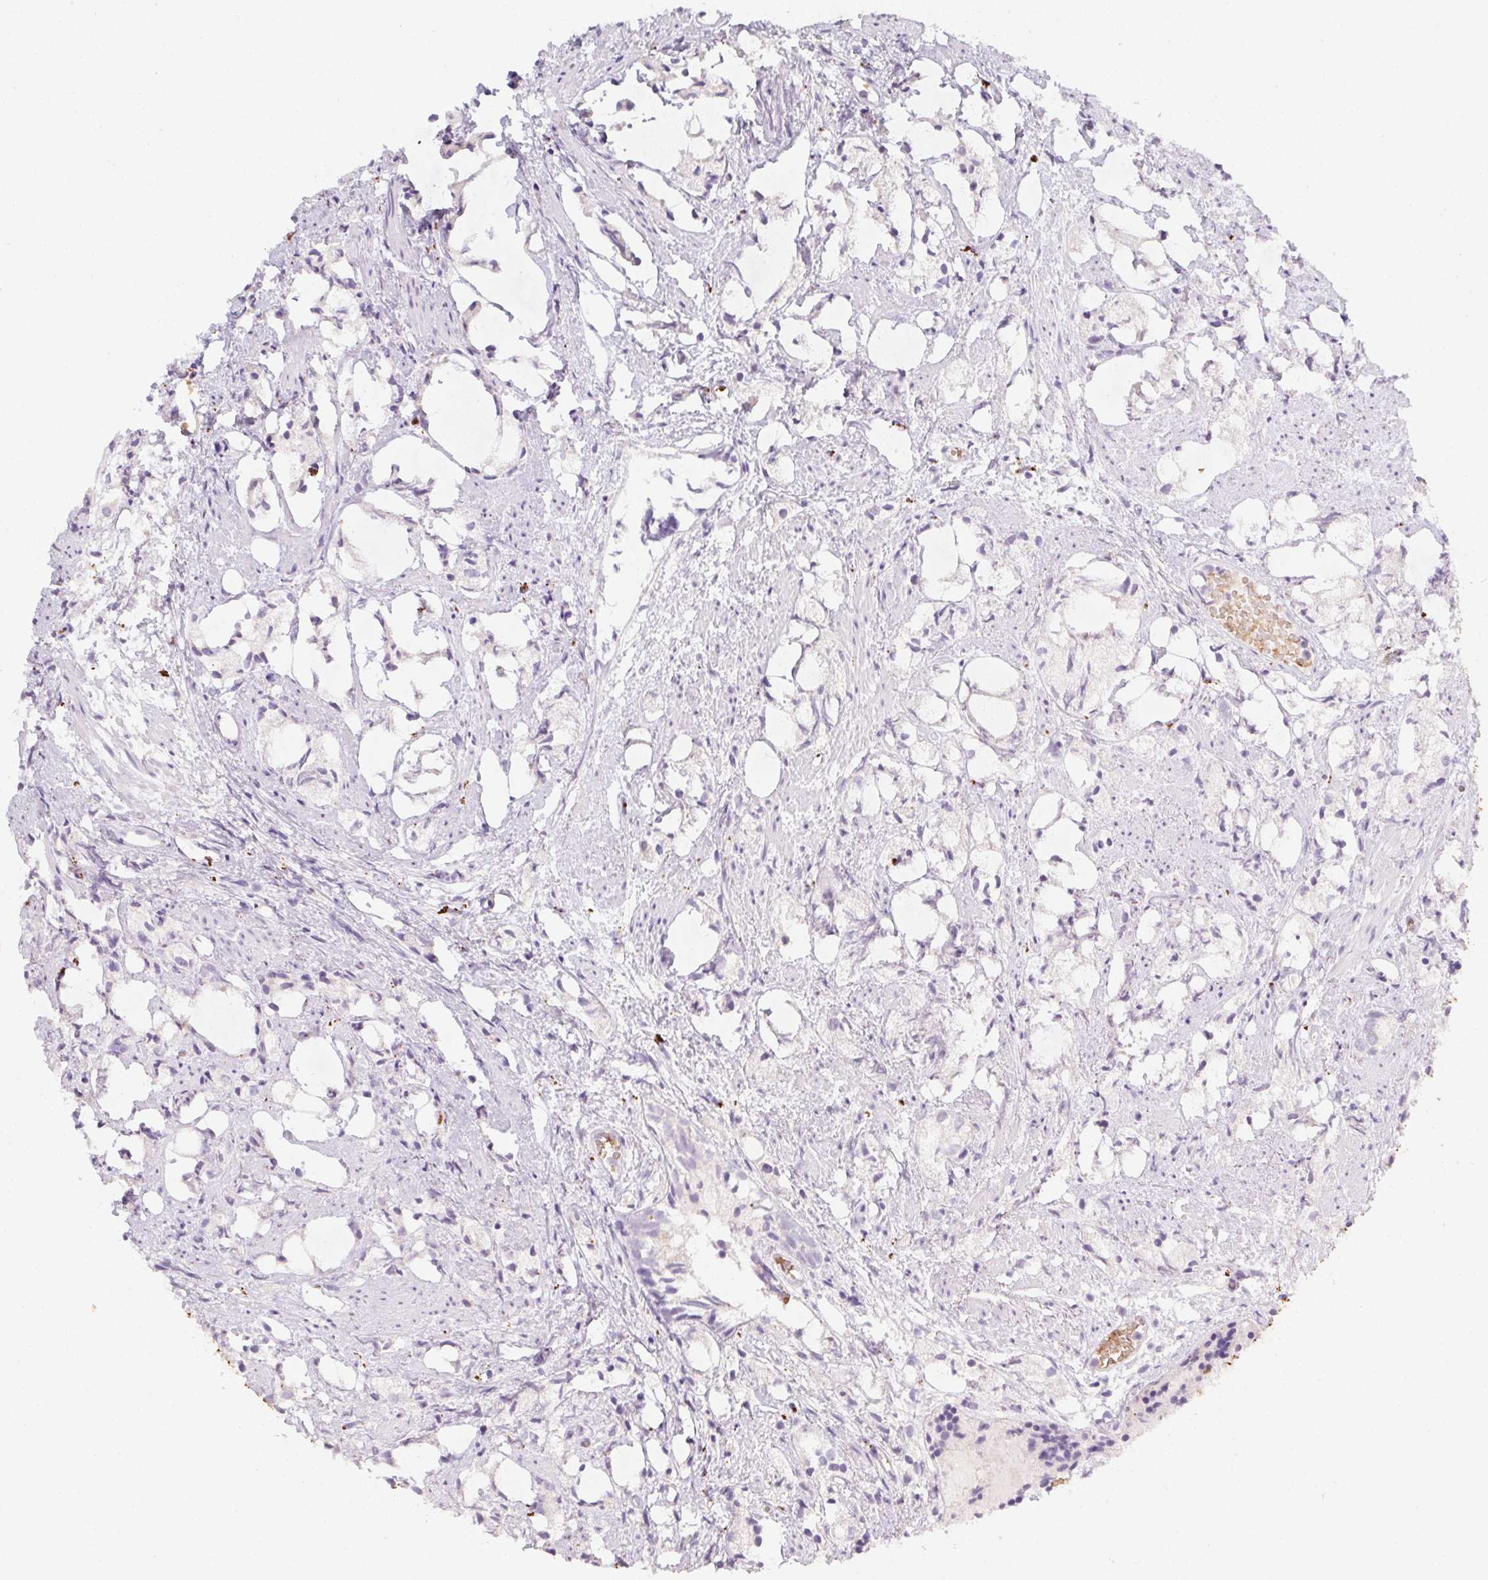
{"staining": {"intensity": "negative", "quantity": "none", "location": "none"}, "tissue": "prostate cancer", "cell_type": "Tumor cells", "image_type": "cancer", "snomed": [{"axis": "morphology", "description": "Adenocarcinoma, High grade"}, {"axis": "topography", "description": "Prostate"}], "caption": "Immunohistochemical staining of high-grade adenocarcinoma (prostate) reveals no significant positivity in tumor cells.", "gene": "DCD", "patient": {"sex": "male", "age": 85}}